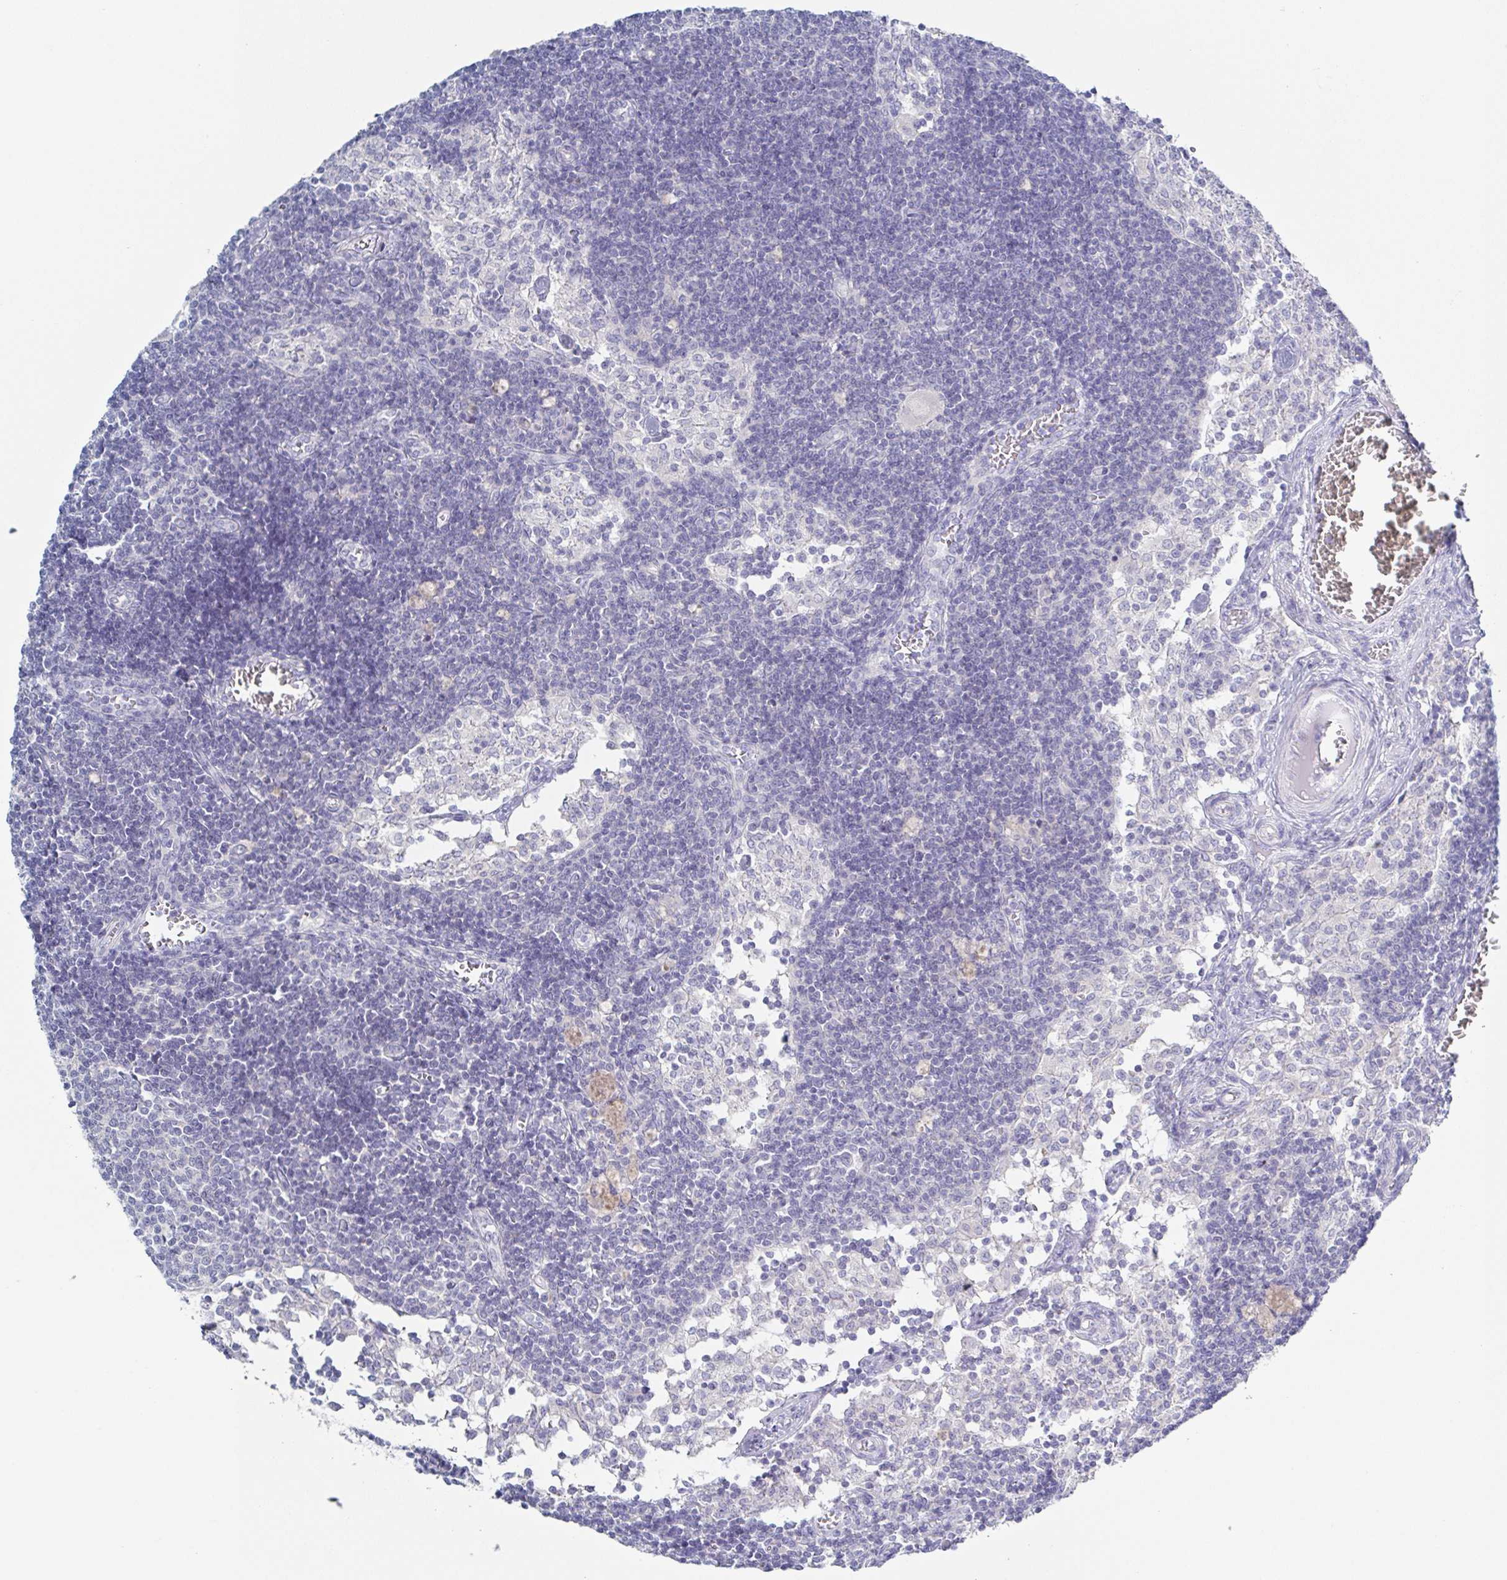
{"staining": {"intensity": "negative", "quantity": "none", "location": "none"}, "tissue": "lymph node", "cell_type": "Germinal center cells", "image_type": "normal", "snomed": [{"axis": "morphology", "description": "Normal tissue, NOS"}, {"axis": "topography", "description": "Lymph node"}], "caption": "Lymph node stained for a protein using immunohistochemistry (IHC) shows no staining germinal center cells.", "gene": "HTR2A", "patient": {"sex": "female", "age": 31}}